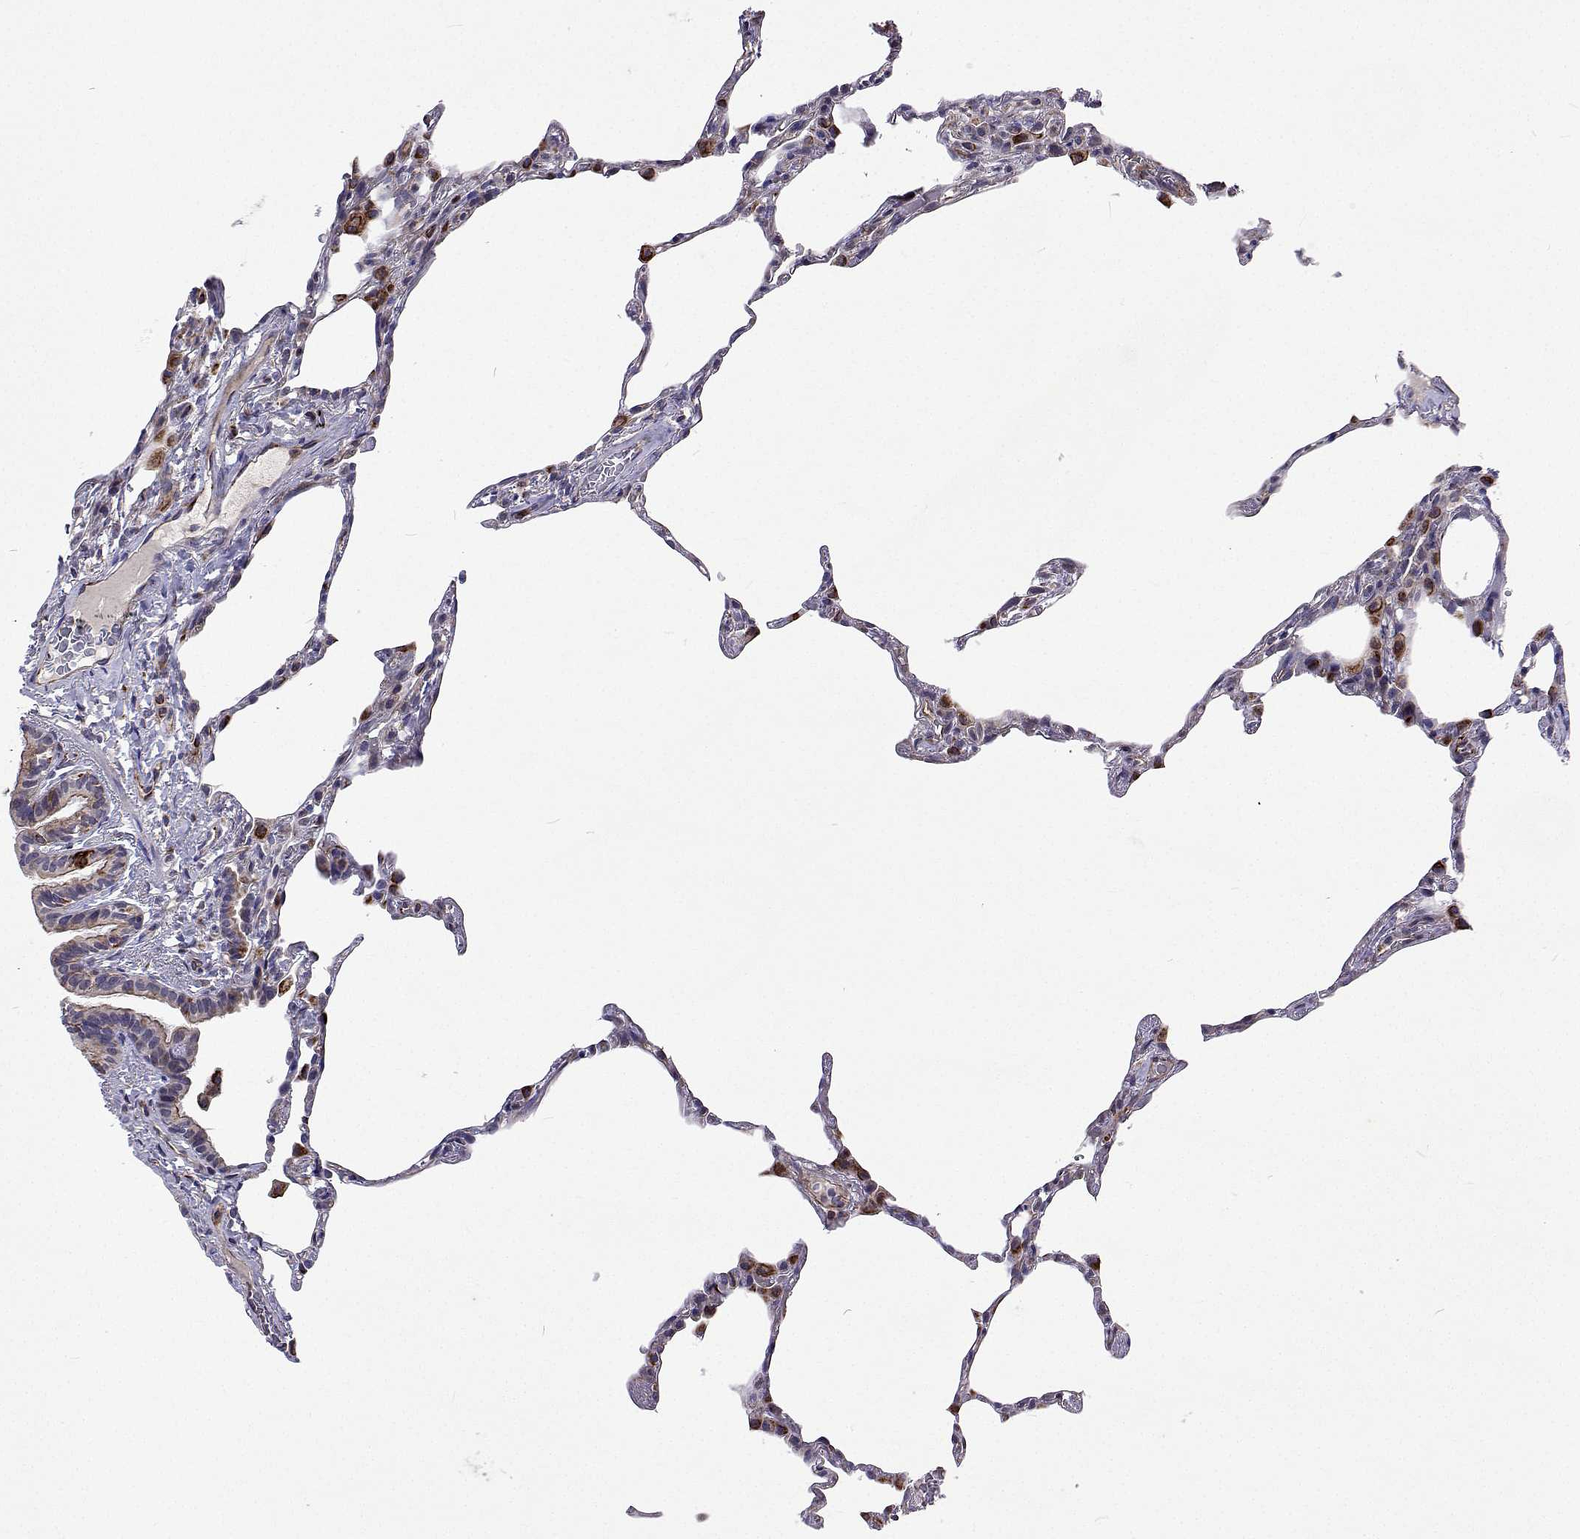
{"staining": {"intensity": "moderate", "quantity": "<25%", "location": "cytoplasmic/membranous"}, "tissue": "lung", "cell_type": "Alveolar cells", "image_type": "normal", "snomed": [{"axis": "morphology", "description": "Normal tissue, NOS"}, {"axis": "topography", "description": "Lung"}], "caption": "IHC (DAB) staining of normal lung reveals moderate cytoplasmic/membranous protein positivity in about <25% of alveolar cells. (brown staining indicates protein expression, while blue staining denotes nuclei).", "gene": "DHTKD1", "patient": {"sex": "female", "age": 57}}